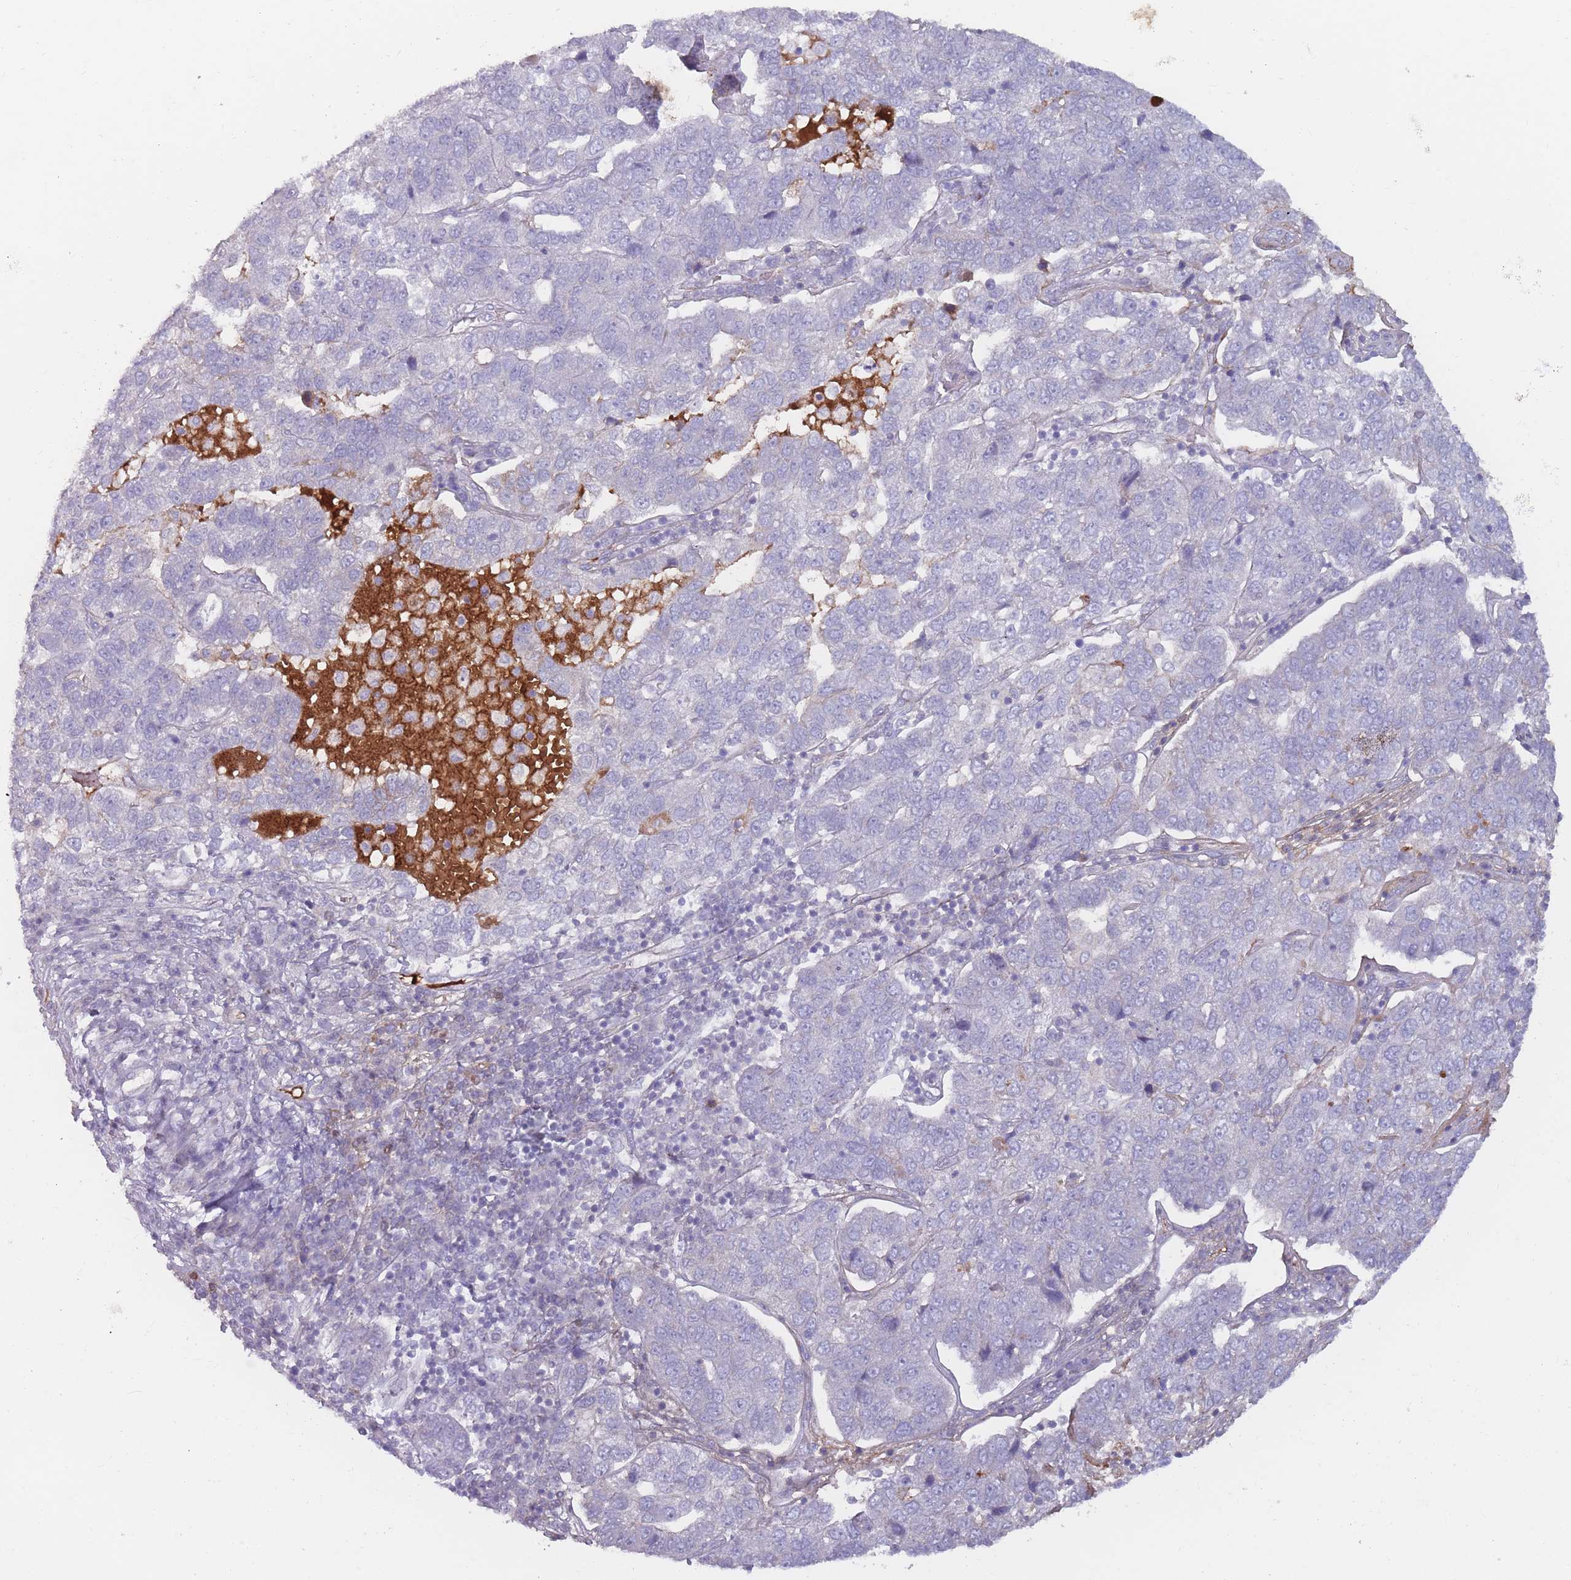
{"staining": {"intensity": "negative", "quantity": "none", "location": "none"}, "tissue": "pancreatic cancer", "cell_type": "Tumor cells", "image_type": "cancer", "snomed": [{"axis": "morphology", "description": "Adenocarcinoma, NOS"}, {"axis": "topography", "description": "Pancreas"}], "caption": "DAB immunohistochemical staining of pancreatic cancer (adenocarcinoma) exhibits no significant expression in tumor cells.", "gene": "PRG4", "patient": {"sex": "female", "age": 61}}